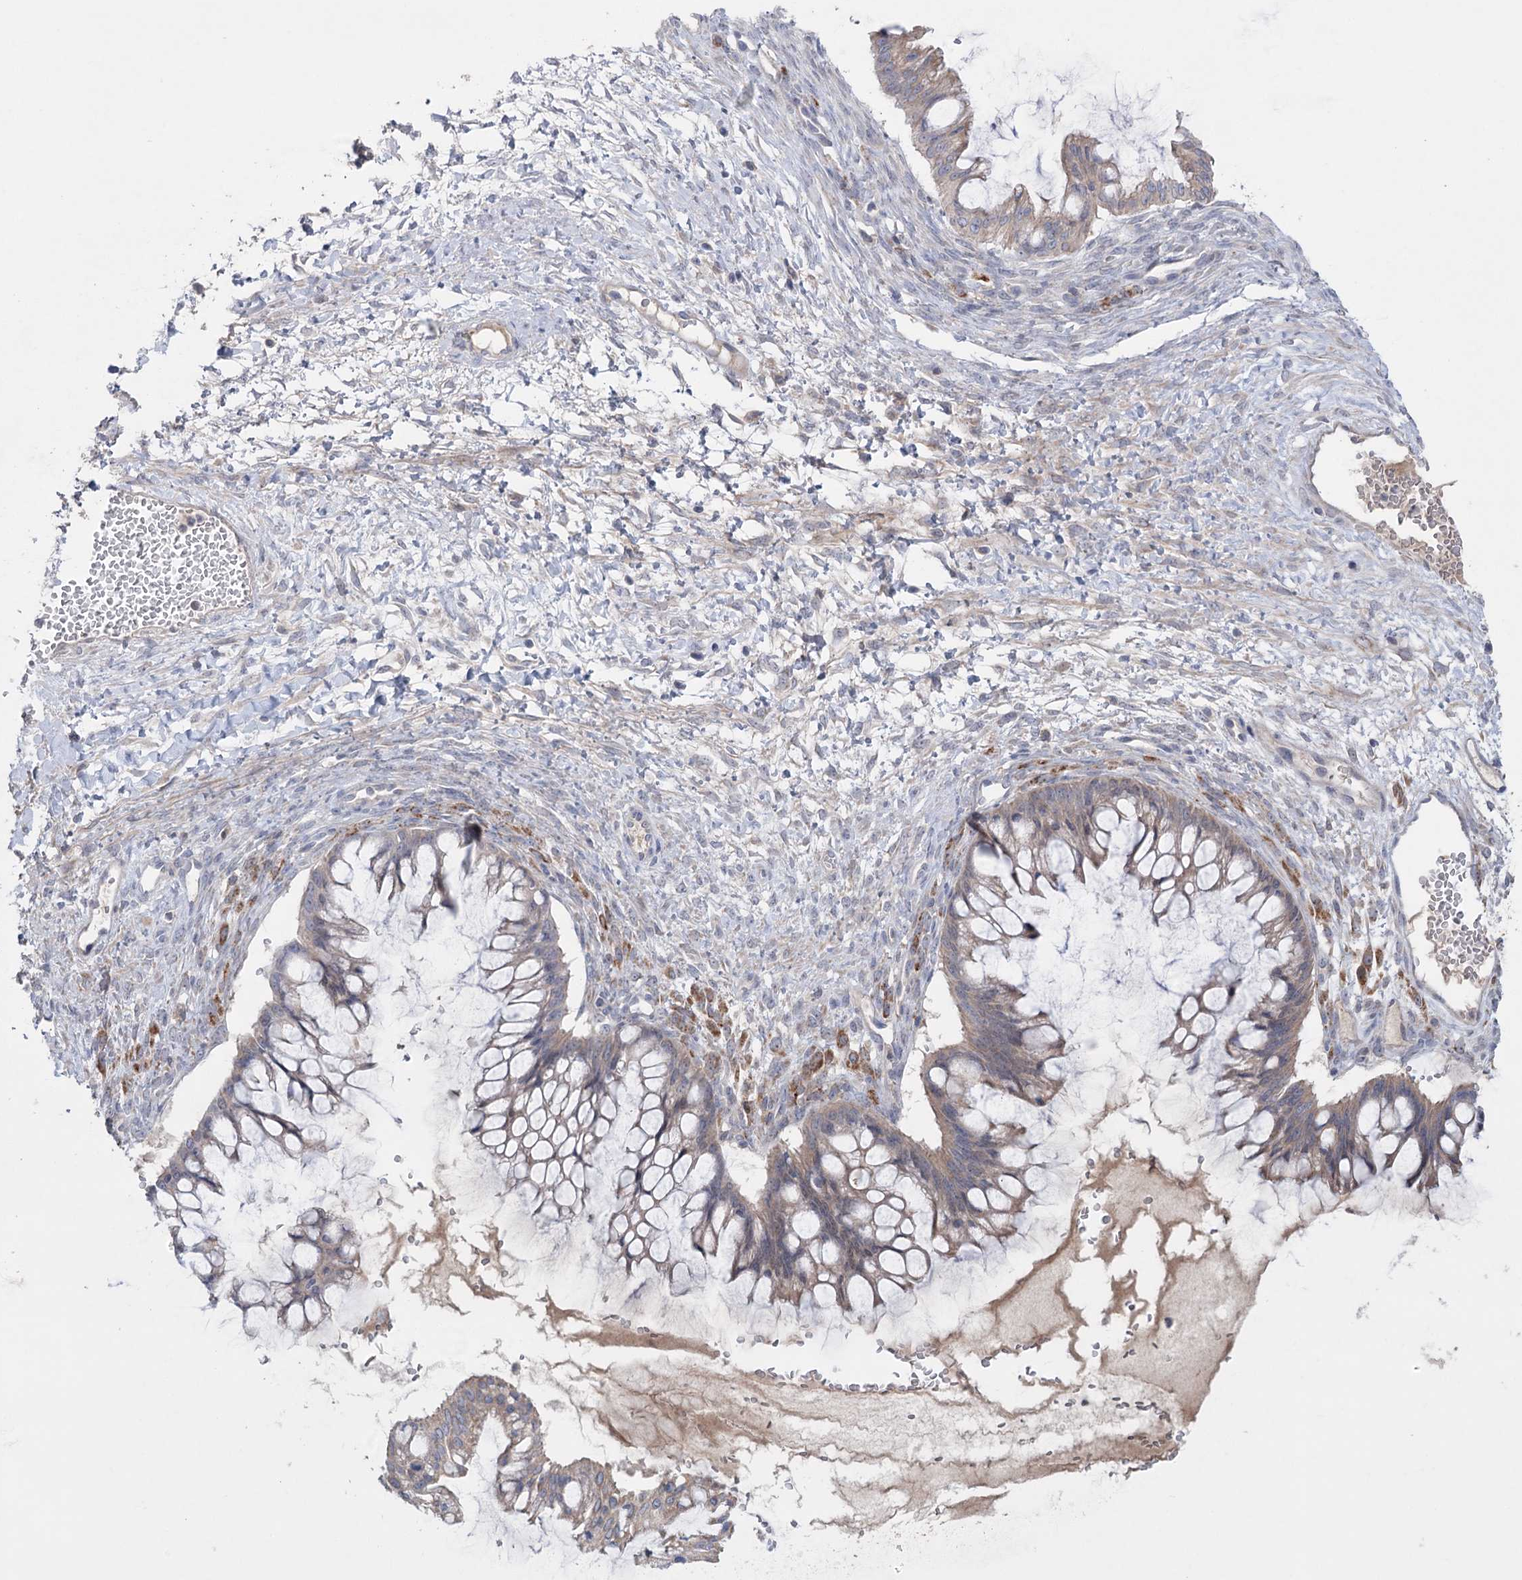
{"staining": {"intensity": "weak", "quantity": "25%-75%", "location": "cytoplasmic/membranous"}, "tissue": "ovarian cancer", "cell_type": "Tumor cells", "image_type": "cancer", "snomed": [{"axis": "morphology", "description": "Cystadenocarcinoma, mucinous, NOS"}, {"axis": "topography", "description": "Ovary"}], "caption": "There is low levels of weak cytoplasmic/membranous staining in tumor cells of ovarian cancer (mucinous cystadenocarcinoma), as demonstrated by immunohistochemical staining (brown color).", "gene": "MTCH2", "patient": {"sex": "female", "age": 73}}